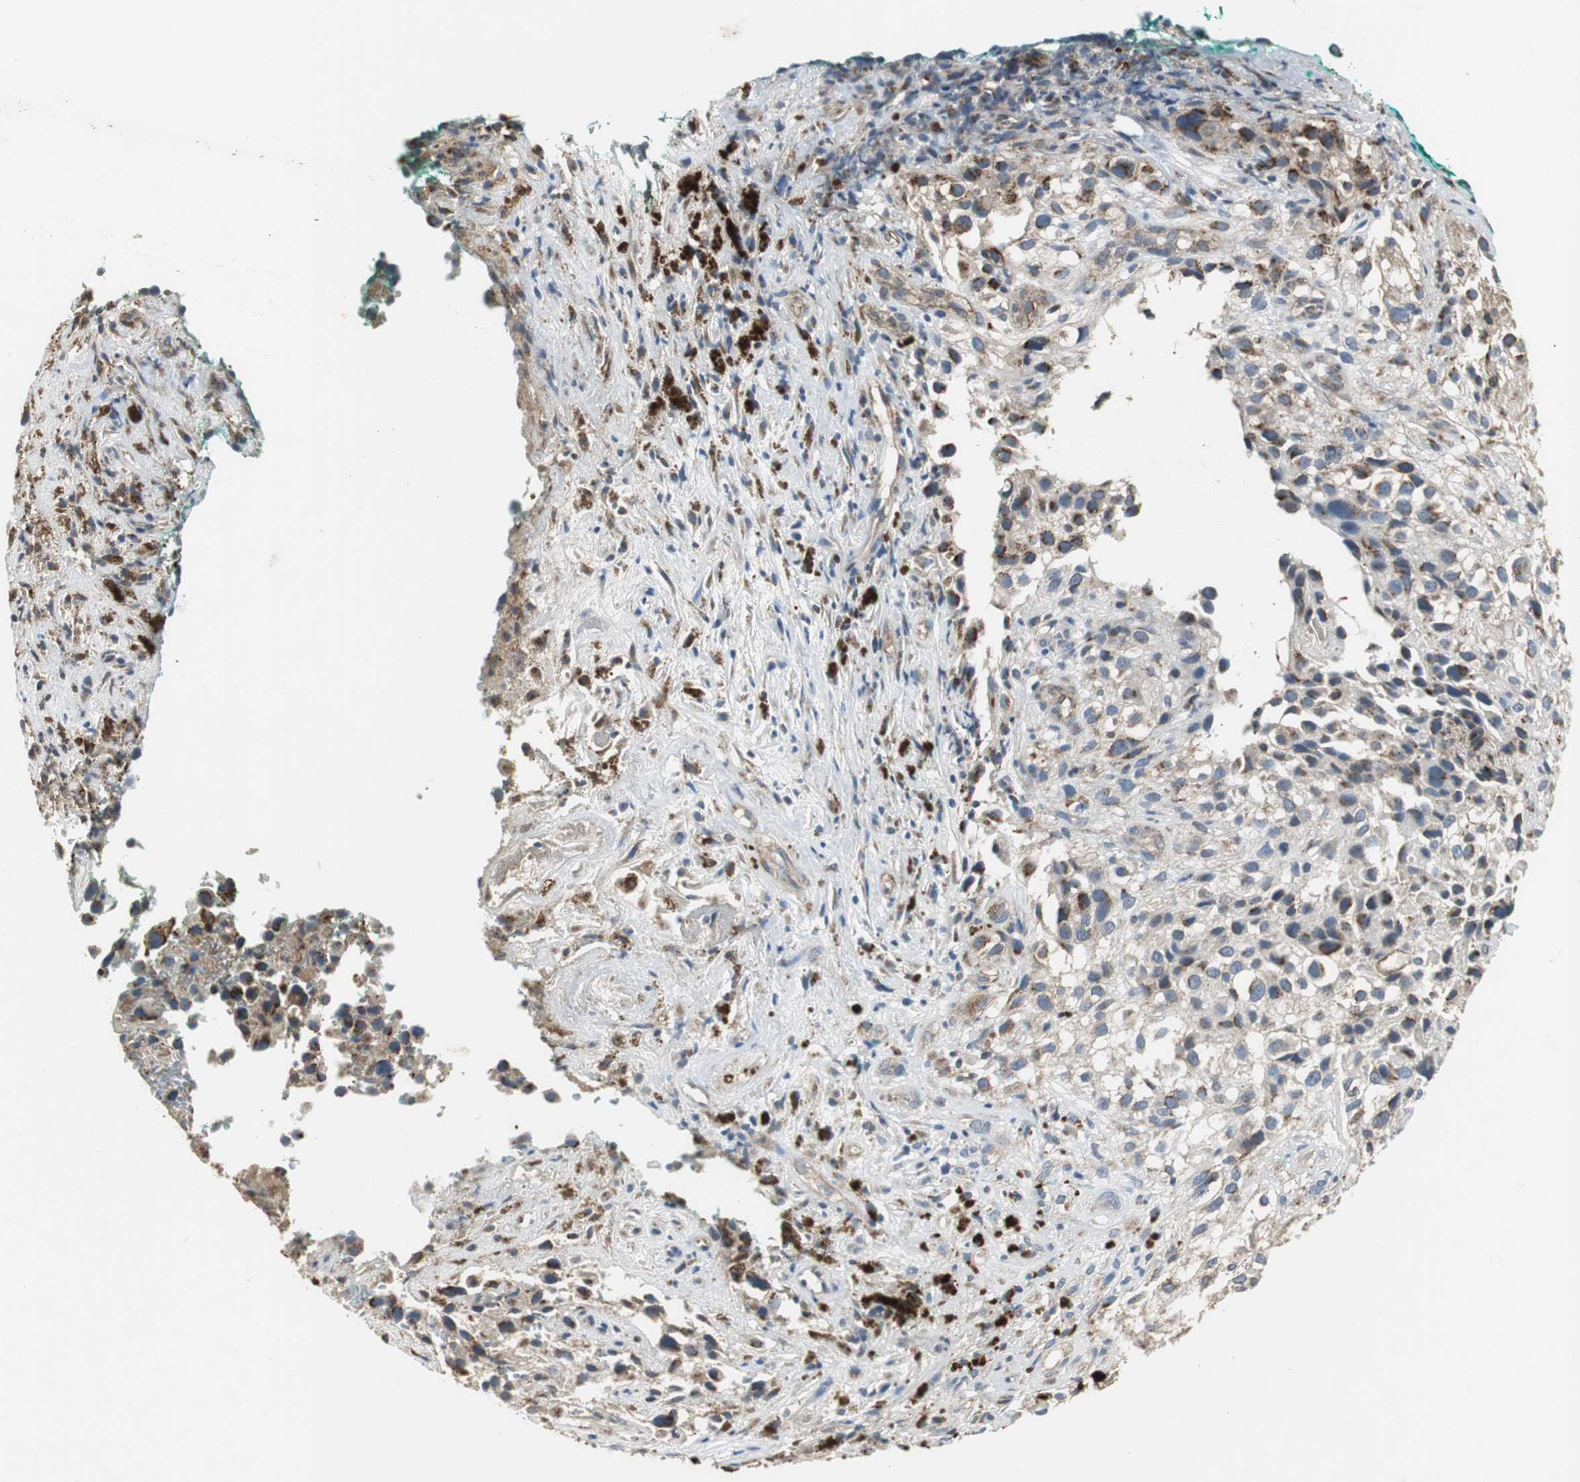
{"staining": {"intensity": "strong", "quantity": "25%-75%", "location": "cytoplasmic/membranous"}, "tissue": "melanoma", "cell_type": "Tumor cells", "image_type": "cancer", "snomed": [{"axis": "morphology", "description": "Necrosis, NOS"}, {"axis": "morphology", "description": "Malignant melanoma, NOS"}, {"axis": "topography", "description": "Skin"}], "caption": "DAB (3,3'-diaminobenzidine) immunohistochemical staining of malignant melanoma exhibits strong cytoplasmic/membranous protein staining in about 25%-75% of tumor cells. The staining was performed using DAB, with brown indicating positive protein expression. Nuclei are stained blue with hematoxylin.", "gene": "JTB", "patient": {"sex": "female", "age": 87}}